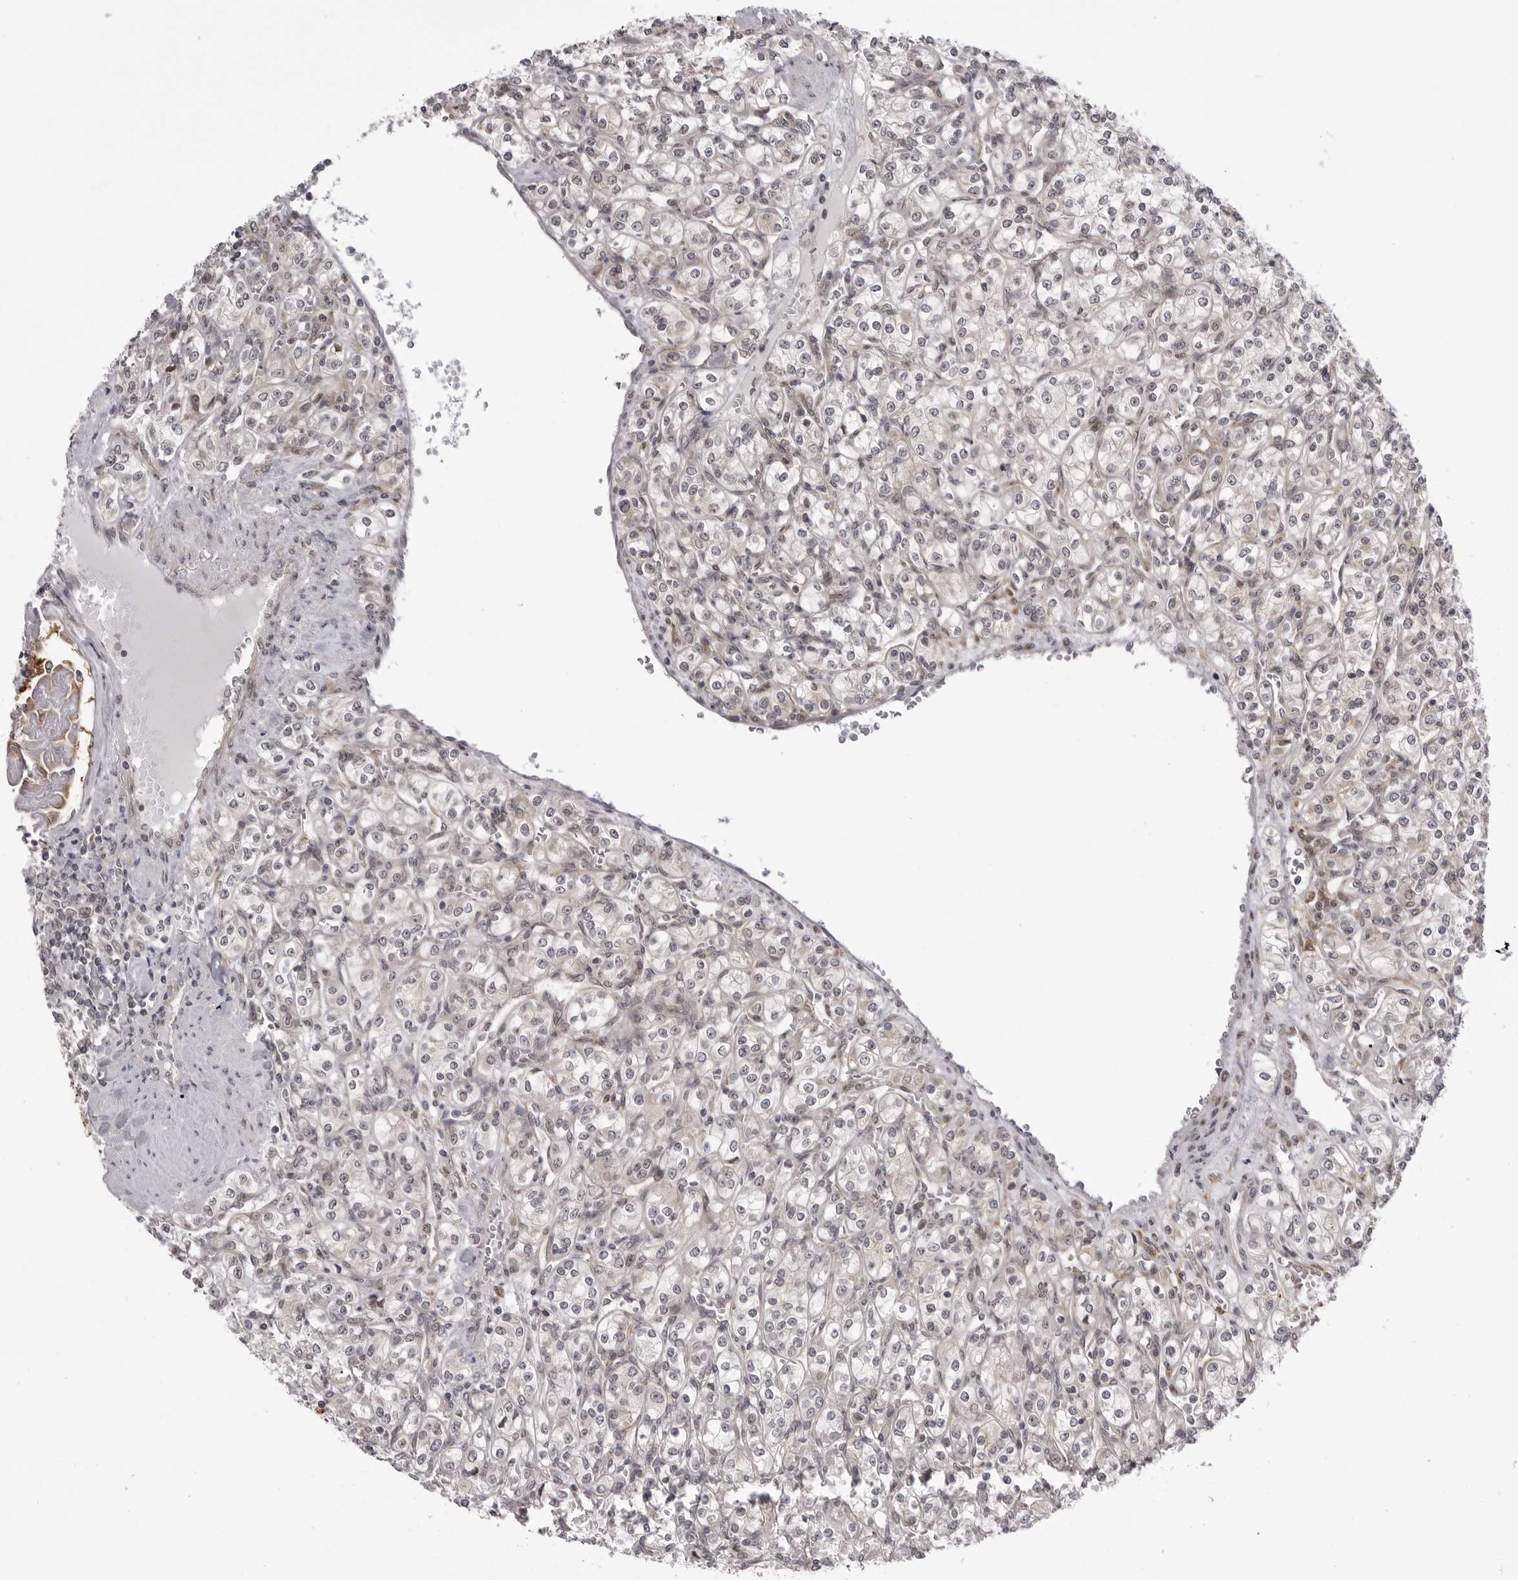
{"staining": {"intensity": "negative", "quantity": "none", "location": "none"}, "tissue": "renal cancer", "cell_type": "Tumor cells", "image_type": "cancer", "snomed": [{"axis": "morphology", "description": "Adenocarcinoma, NOS"}, {"axis": "topography", "description": "Kidney"}], "caption": "High magnification brightfield microscopy of adenocarcinoma (renal) stained with DAB (brown) and counterstained with hematoxylin (blue): tumor cells show no significant expression.", "gene": "PTK2B", "patient": {"sex": "male", "age": 77}}